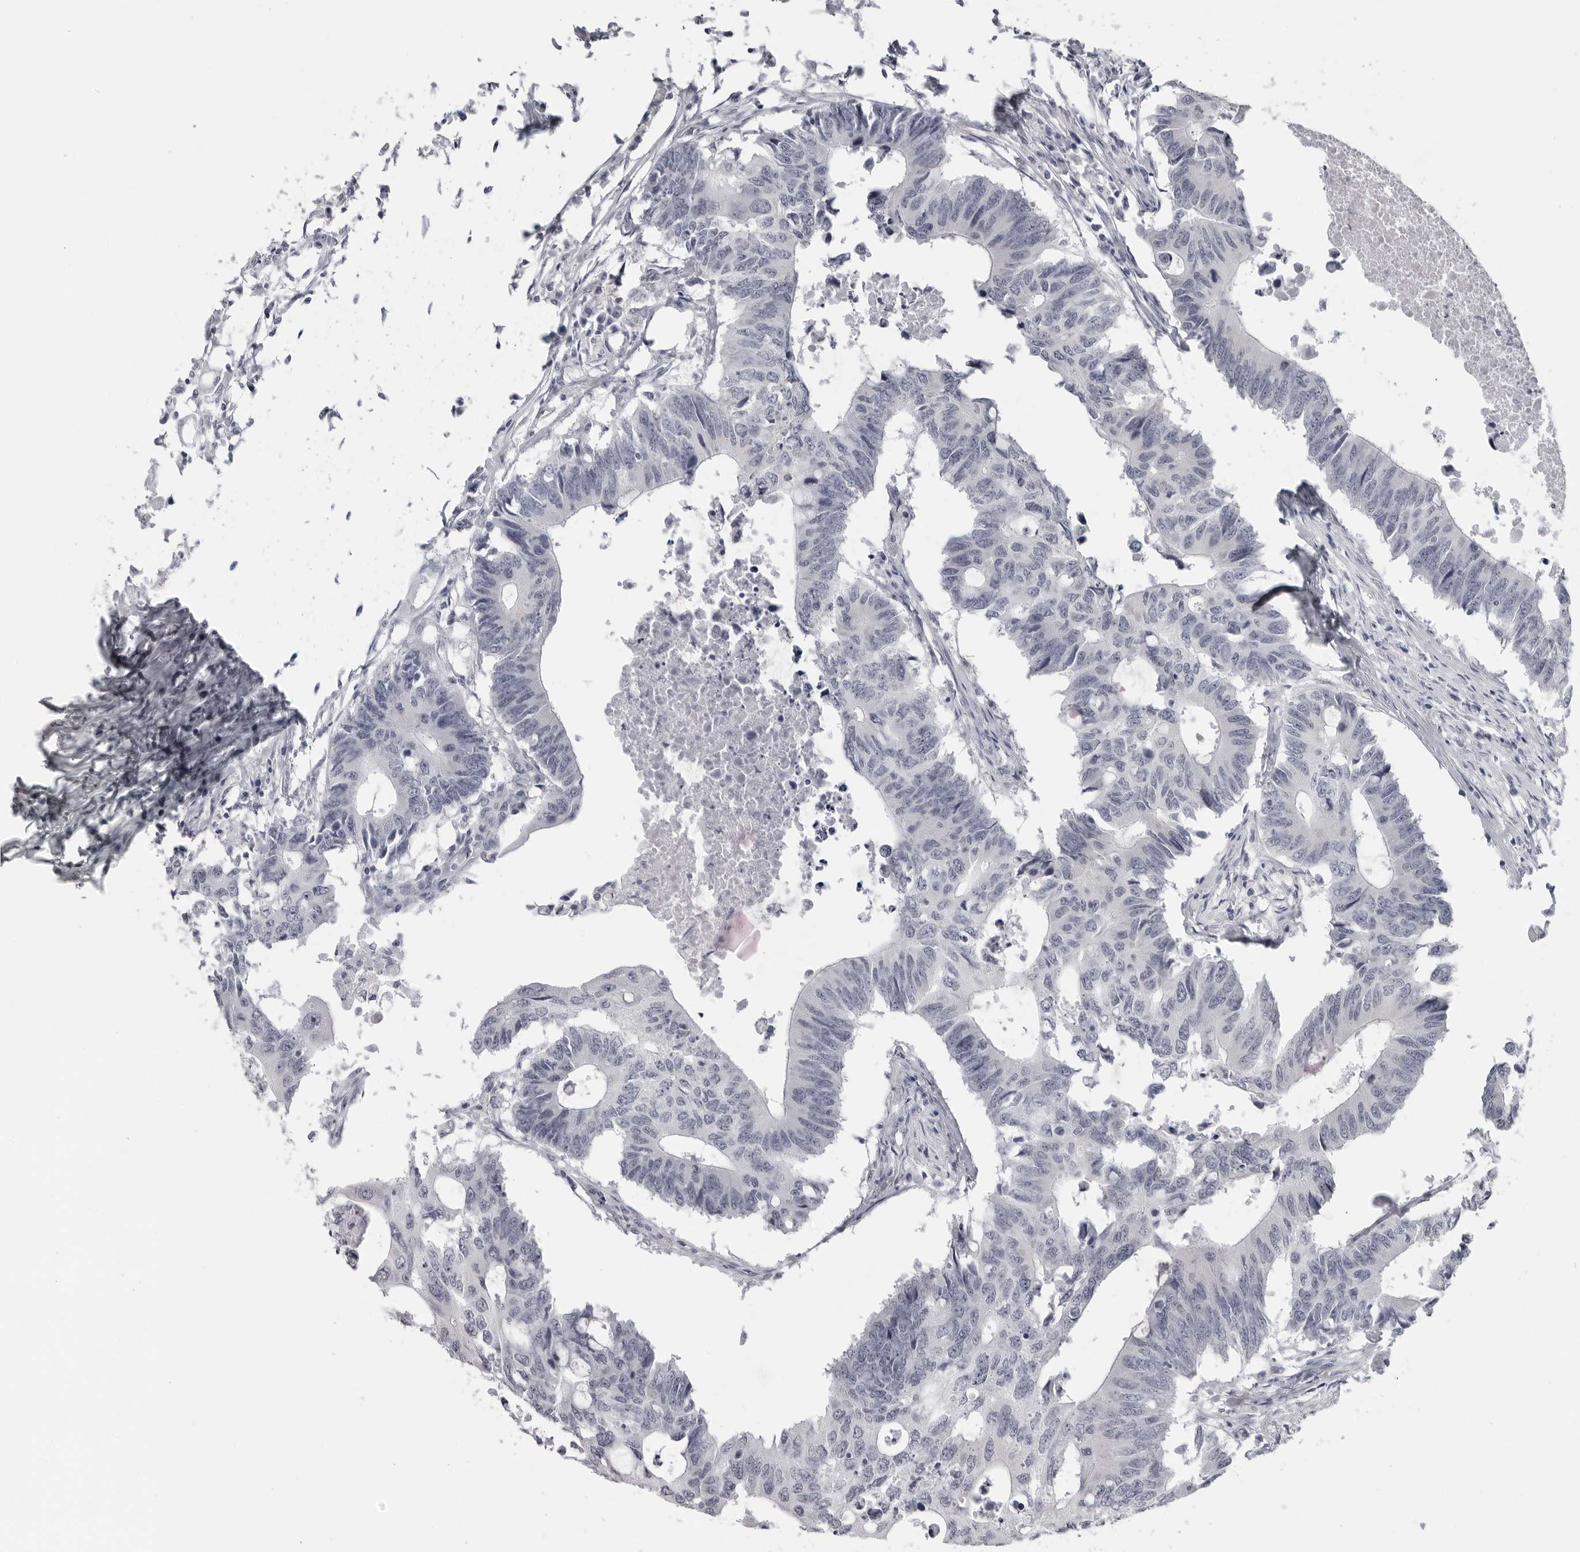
{"staining": {"intensity": "negative", "quantity": "none", "location": "none"}, "tissue": "colorectal cancer", "cell_type": "Tumor cells", "image_type": "cancer", "snomed": [{"axis": "morphology", "description": "Adenocarcinoma, NOS"}, {"axis": "topography", "description": "Colon"}], "caption": "Tumor cells show no significant protein staining in colorectal cancer (adenocarcinoma).", "gene": "OPLAH", "patient": {"sex": "male", "age": 71}}